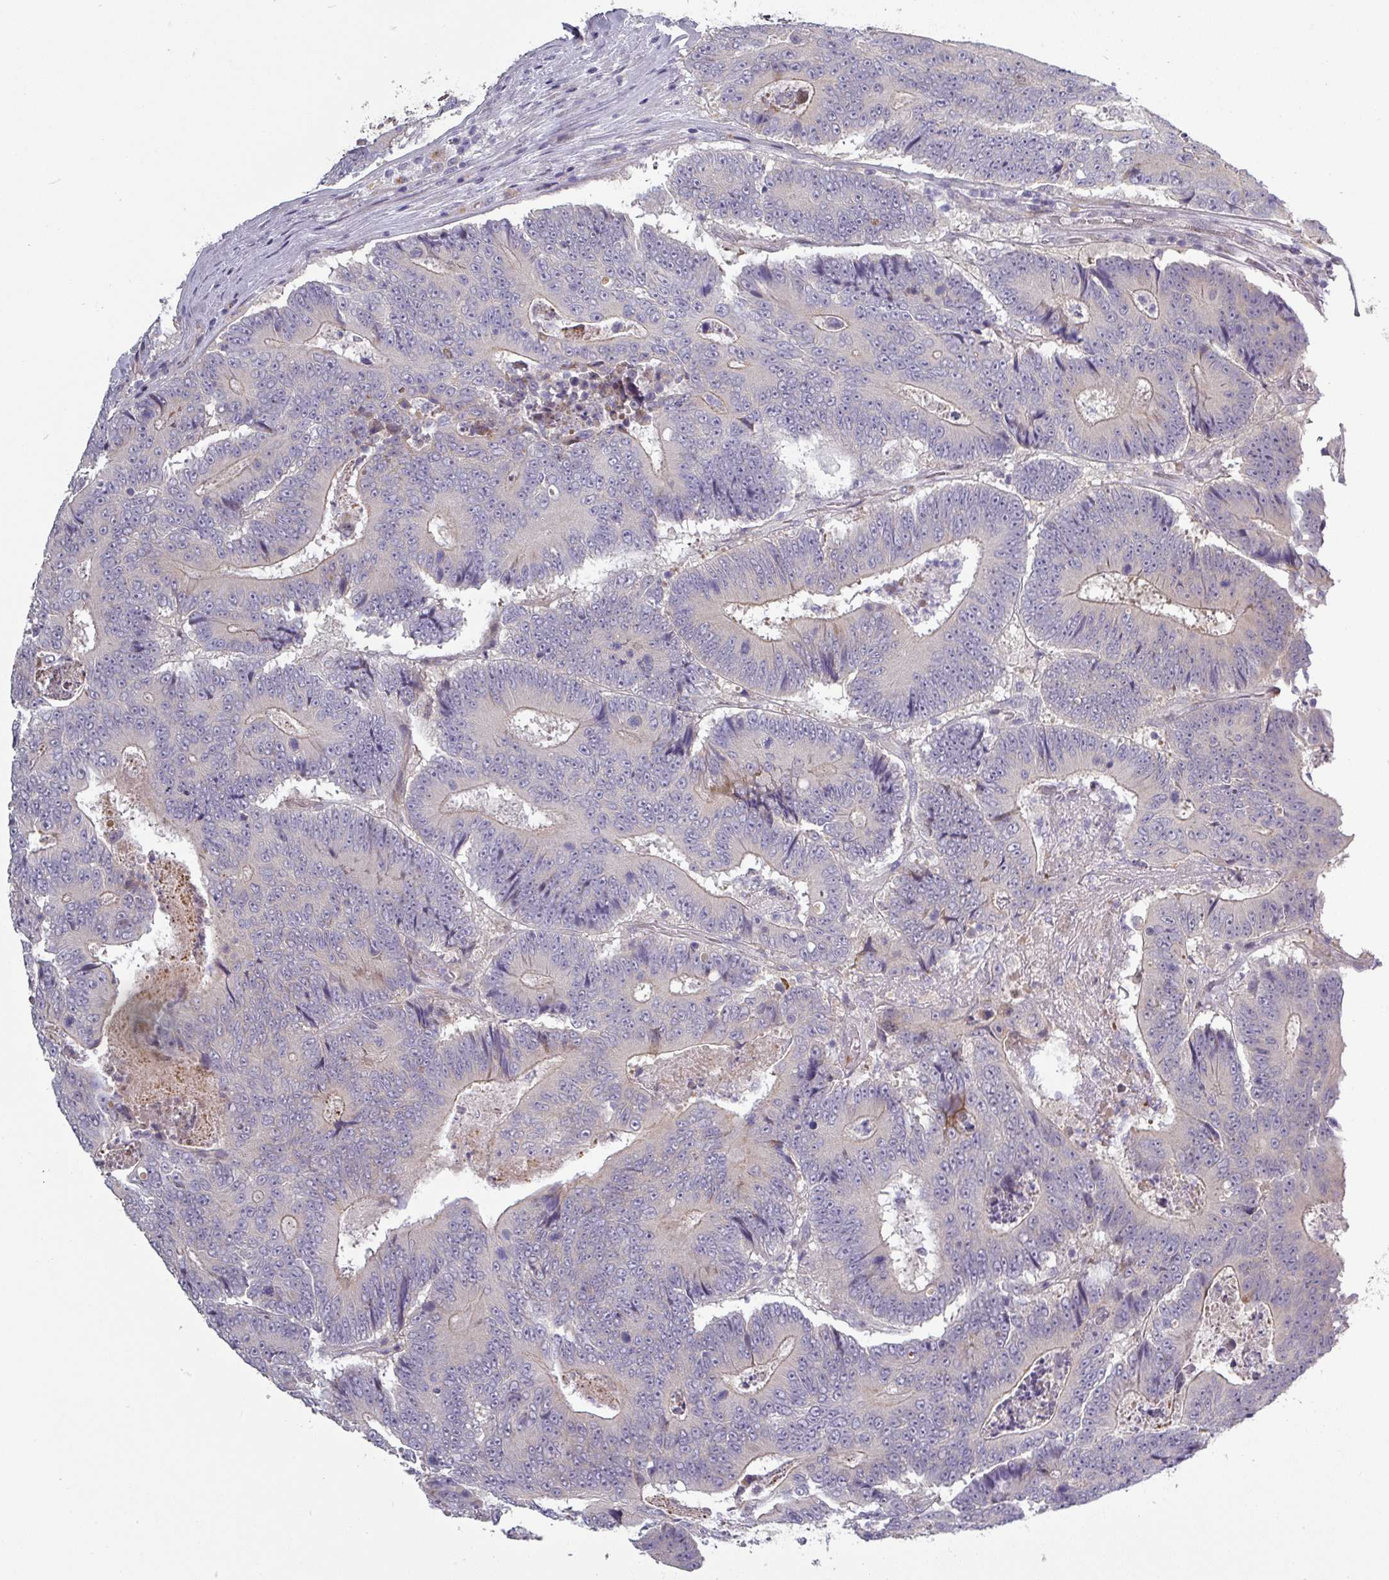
{"staining": {"intensity": "negative", "quantity": "none", "location": "none"}, "tissue": "colorectal cancer", "cell_type": "Tumor cells", "image_type": "cancer", "snomed": [{"axis": "morphology", "description": "Adenocarcinoma, NOS"}, {"axis": "topography", "description": "Colon"}], "caption": "DAB immunohistochemical staining of human colorectal cancer (adenocarcinoma) displays no significant positivity in tumor cells.", "gene": "C2orf16", "patient": {"sex": "male", "age": 83}}